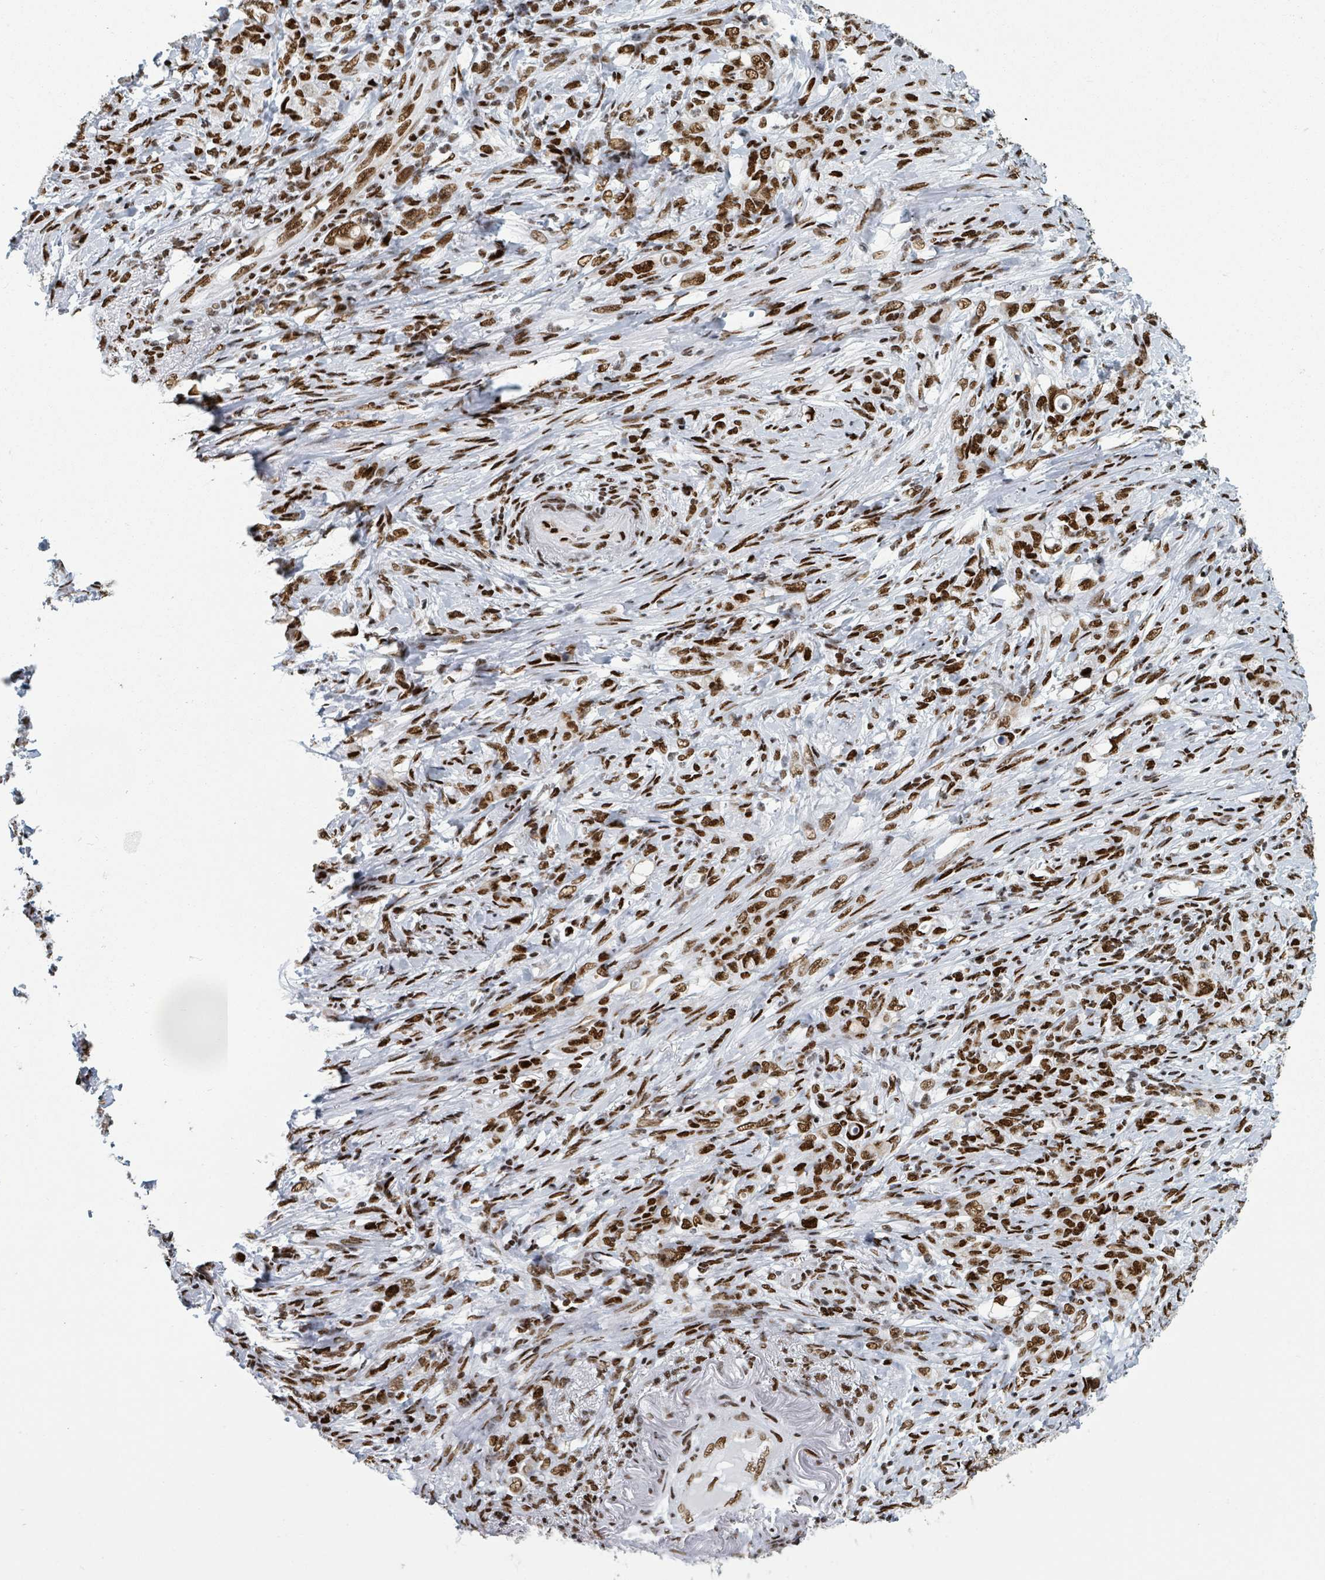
{"staining": {"intensity": "strong", "quantity": ">75%", "location": "nuclear"}, "tissue": "stomach cancer", "cell_type": "Tumor cells", "image_type": "cancer", "snomed": [{"axis": "morphology", "description": "Adenocarcinoma, NOS"}, {"axis": "topography", "description": "Stomach"}], "caption": "Immunohistochemistry (IHC) micrograph of neoplastic tissue: human stomach cancer stained using immunohistochemistry (IHC) exhibits high levels of strong protein expression localized specifically in the nuclear of tumor cells, appearing as a nuclear brown color.", "gene": "DHX16", "patient": {"sex": "female", "age": 79}}